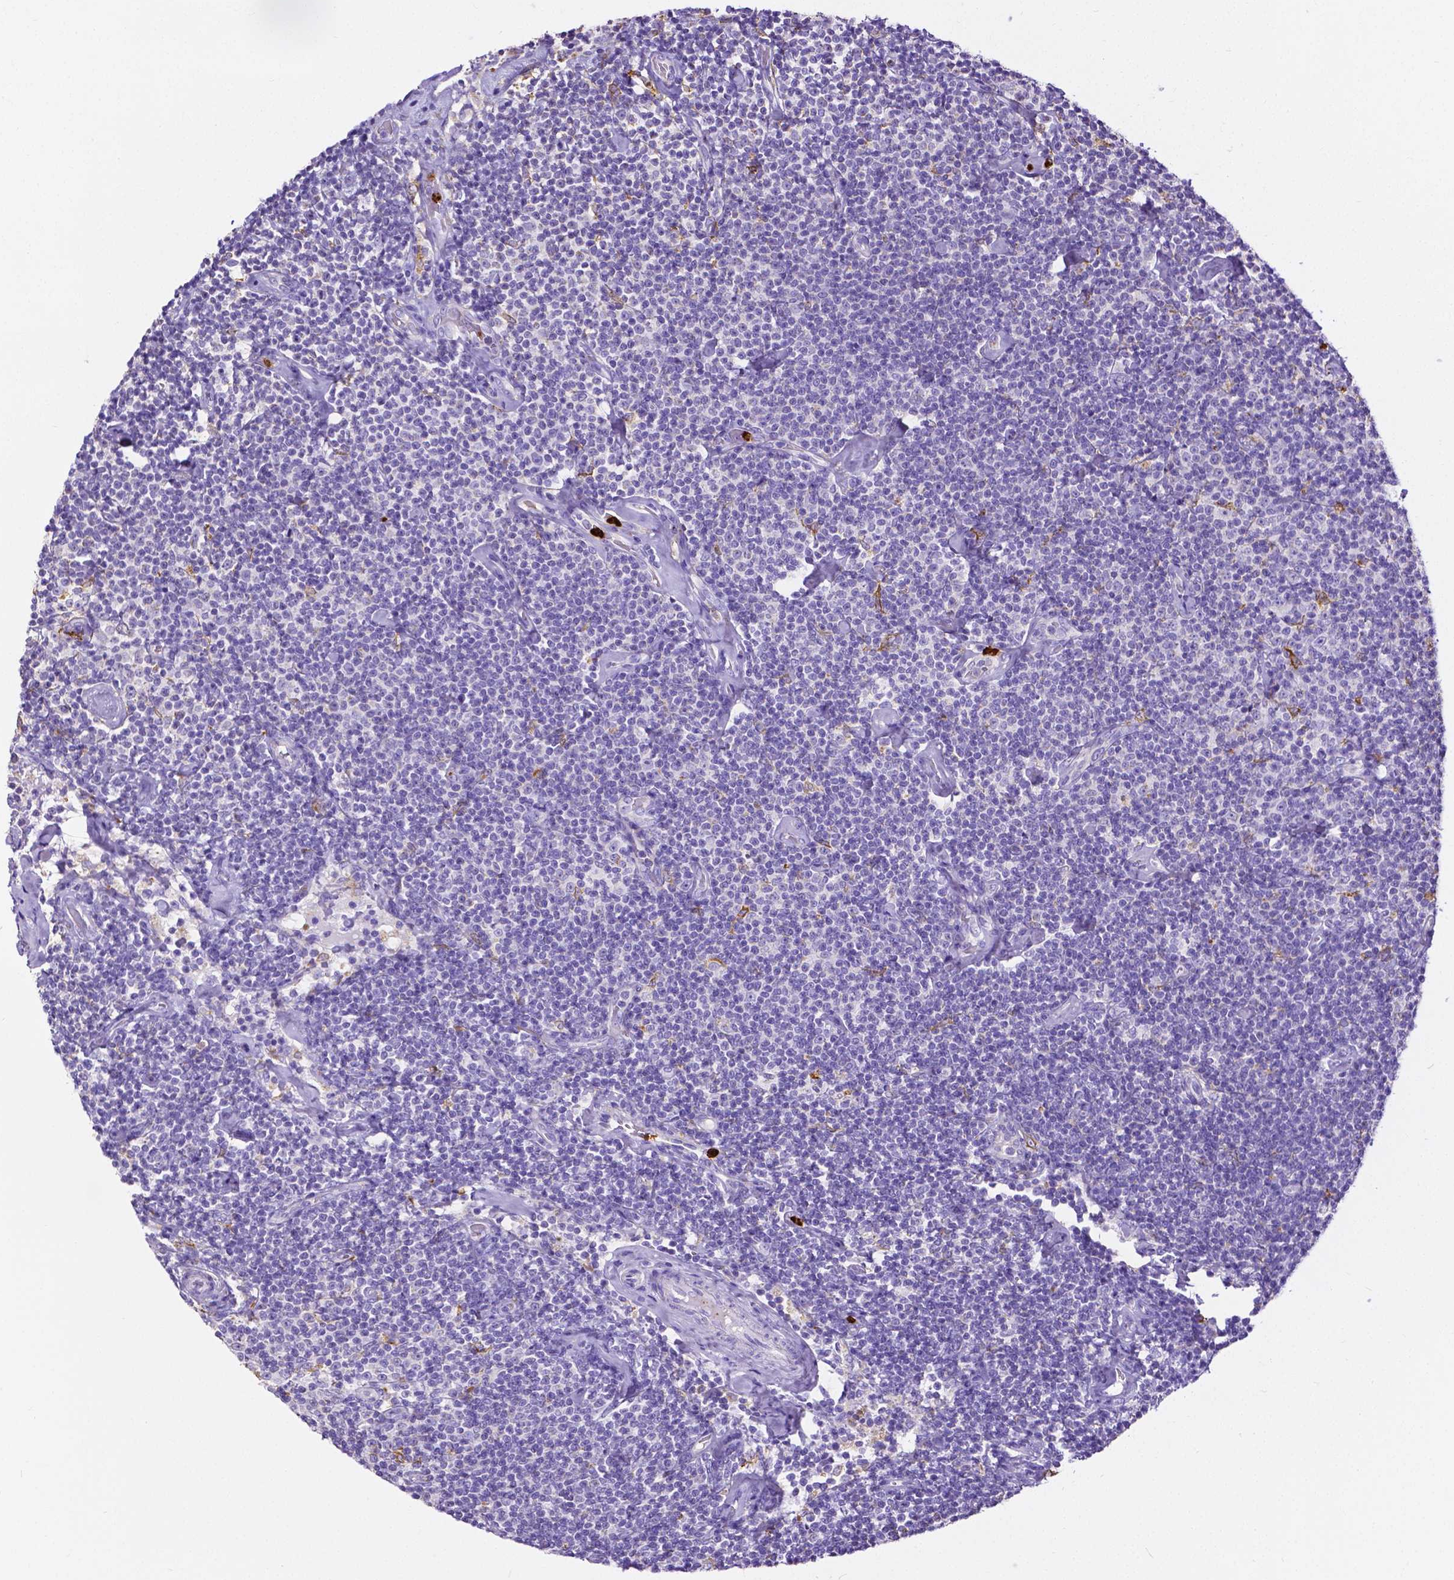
{"staining": {"intensity": "negative", "quantity": "none", "location": "none"}, "tissue": "lymphoma", "cell_type": "Tumor cells", "image_type": "cancer", "snomed": [{"axis": "morphology", "description": "Malignant lymphoma, non-Hodgkin's type, Low grade"}, {"axis": "topography", "description": "Lymph node"}], "caption": "Immunohistochemistry (IHC) image of human lymphoma stained for a protein (brown), which demonstrates no positivity in tumor cells.", "gene": "MMP9", "patient": {"sex": "male", "age": 81}}